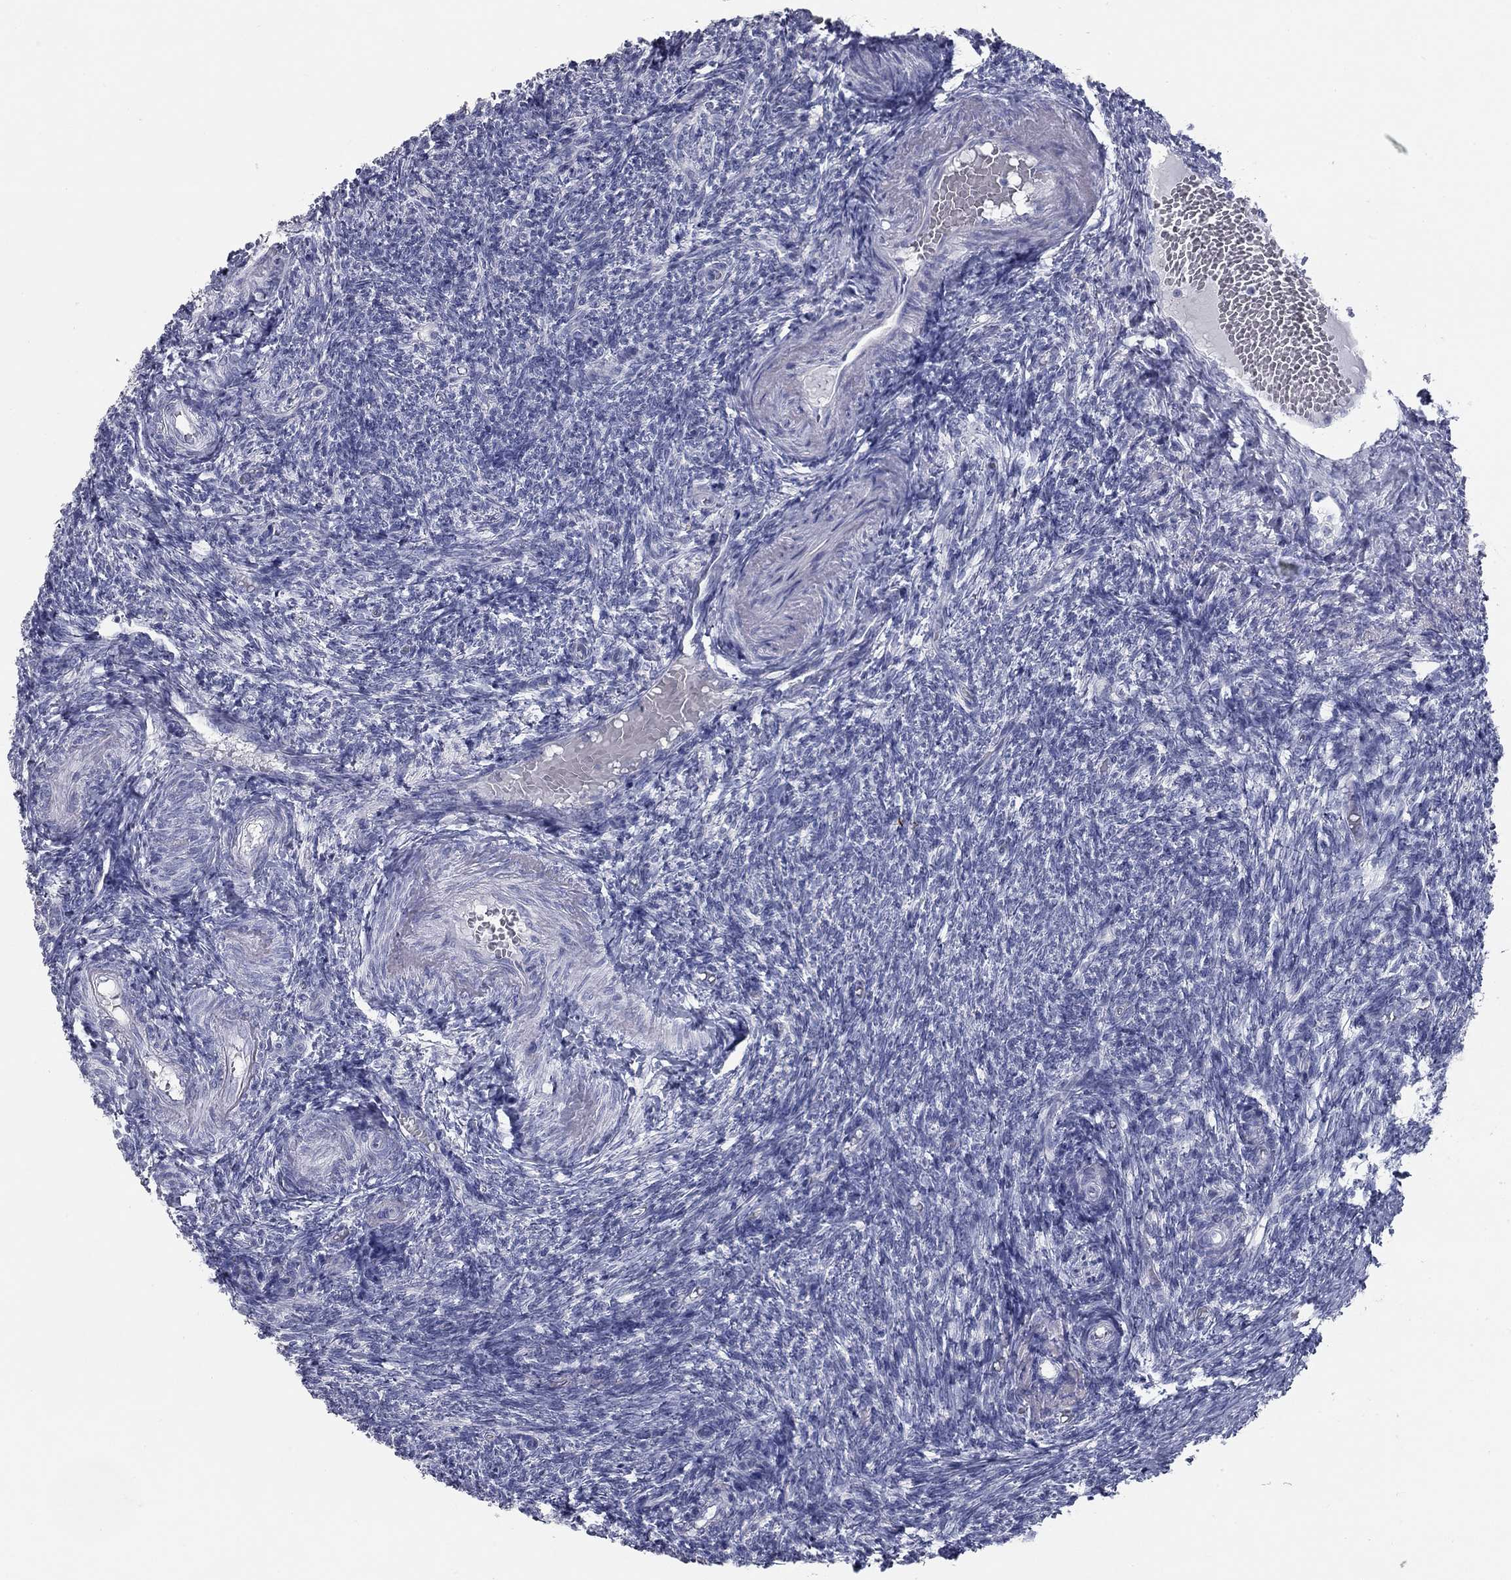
{"staining": {"intensity": "negative", "quantity": "none", "location": "none"}, "tissue": "ovary", "cell_type": "Ovarian stroma cells", "image_type": "normal", "snomed": [{"axis": "morphology", "description": "Normal tissue, NOS"}, {"axis": "topography", "description": "Ovary"}], "caption": "A high-resolution image shows immunohistochemistry staining of benign ovary, which demonstrates no significant staining in ovarian stroma cells.", "gene": "TAC1", "patient": {"sex": "female", "age": 39}}